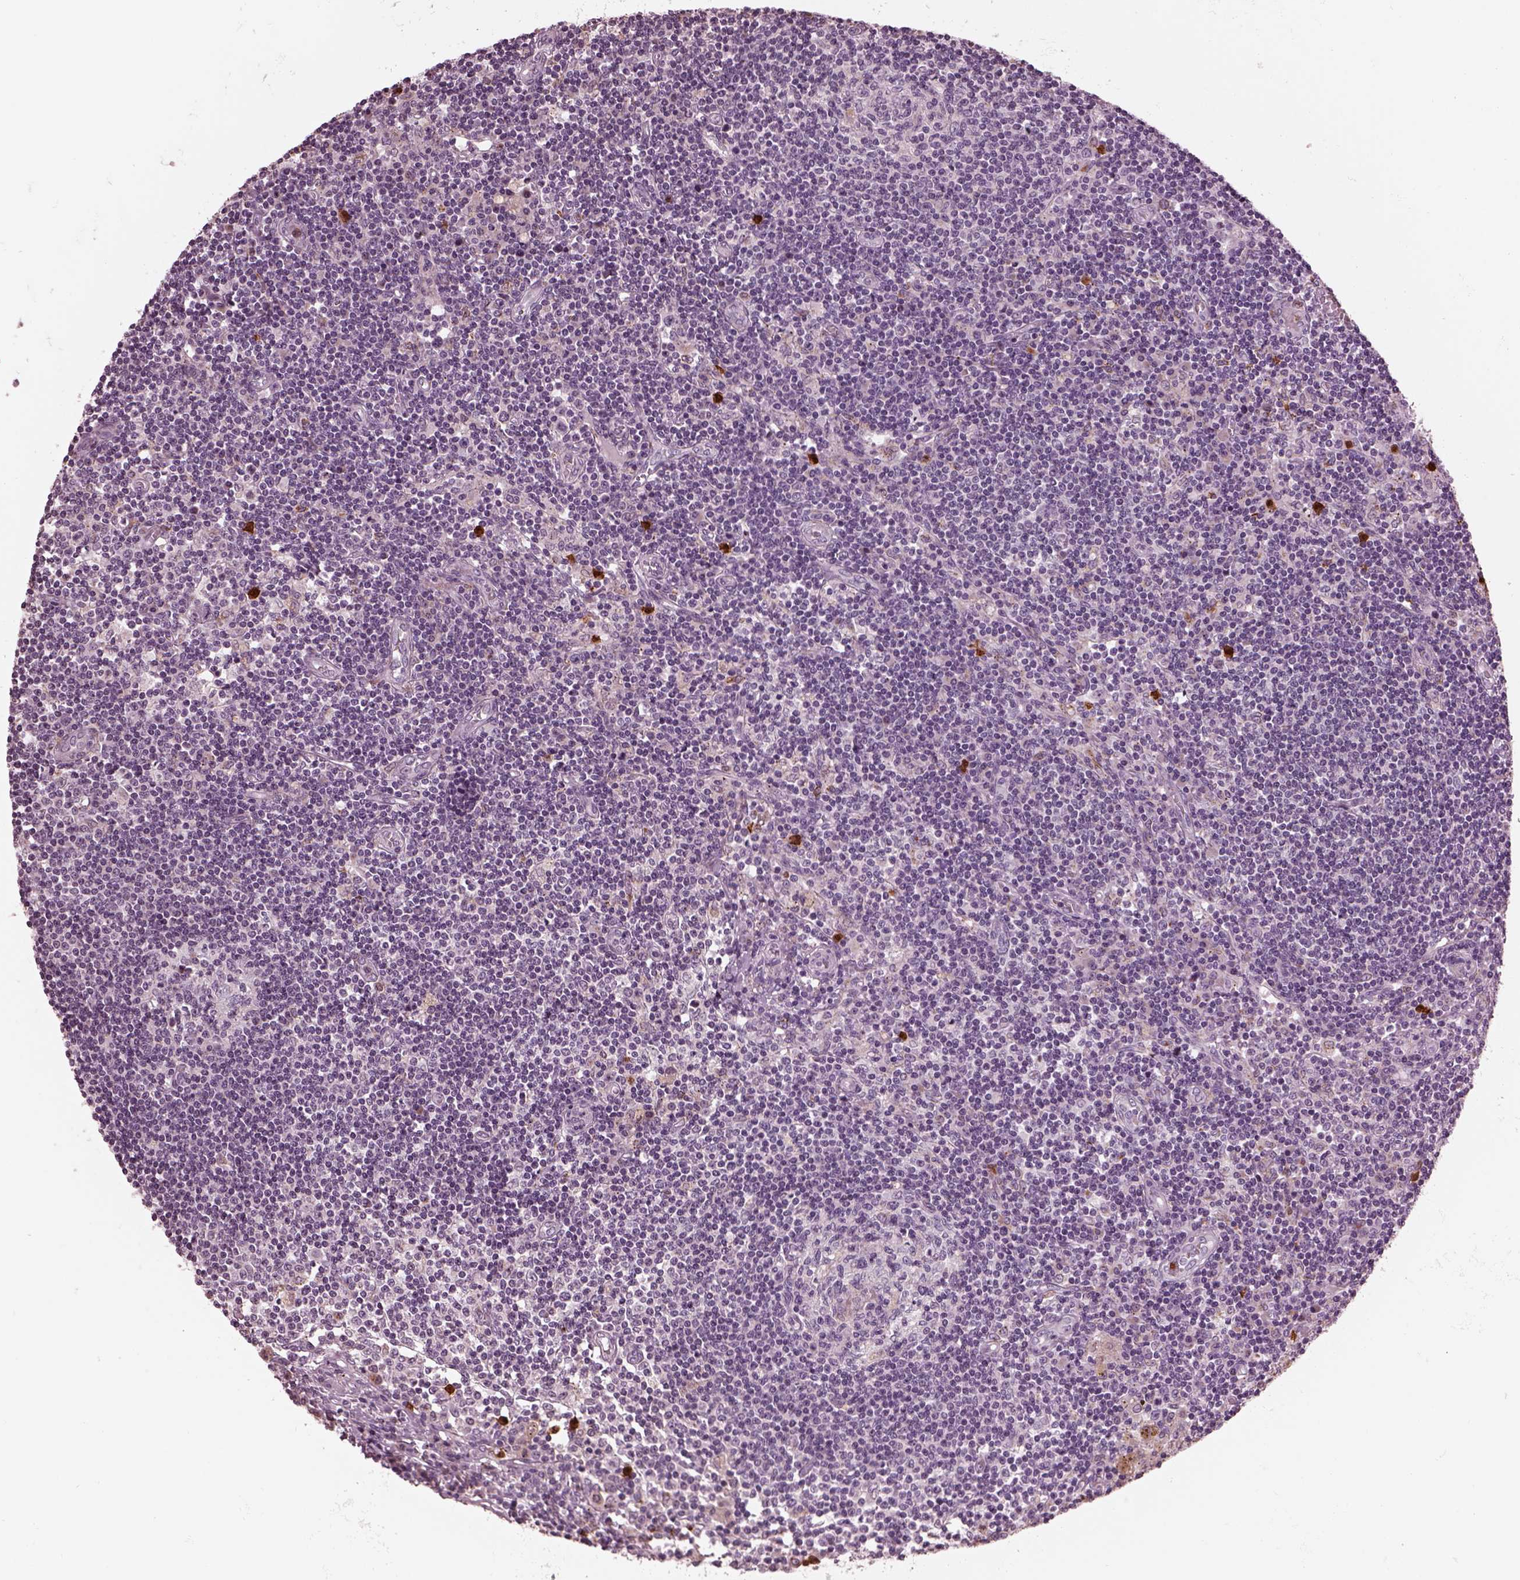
{"staining": {"intensity": "negative", "quantity": "none", "location": "none"}, "tissue": "lymph node", "cell_type": "Germinal center cells", "image_type": "normal", "snomed": [{"axis": "morphology", "description": "Normal tissue, NOS"}, {"axis": "topography", "description": "Lymph node"}], "caption": "DAB immunohistochemical staining of unremarkable lymph node reveals no significant positivity in germinal center cells.", "gene": "SLAMF8", "patient": {"sex": "female", "age": 72}}